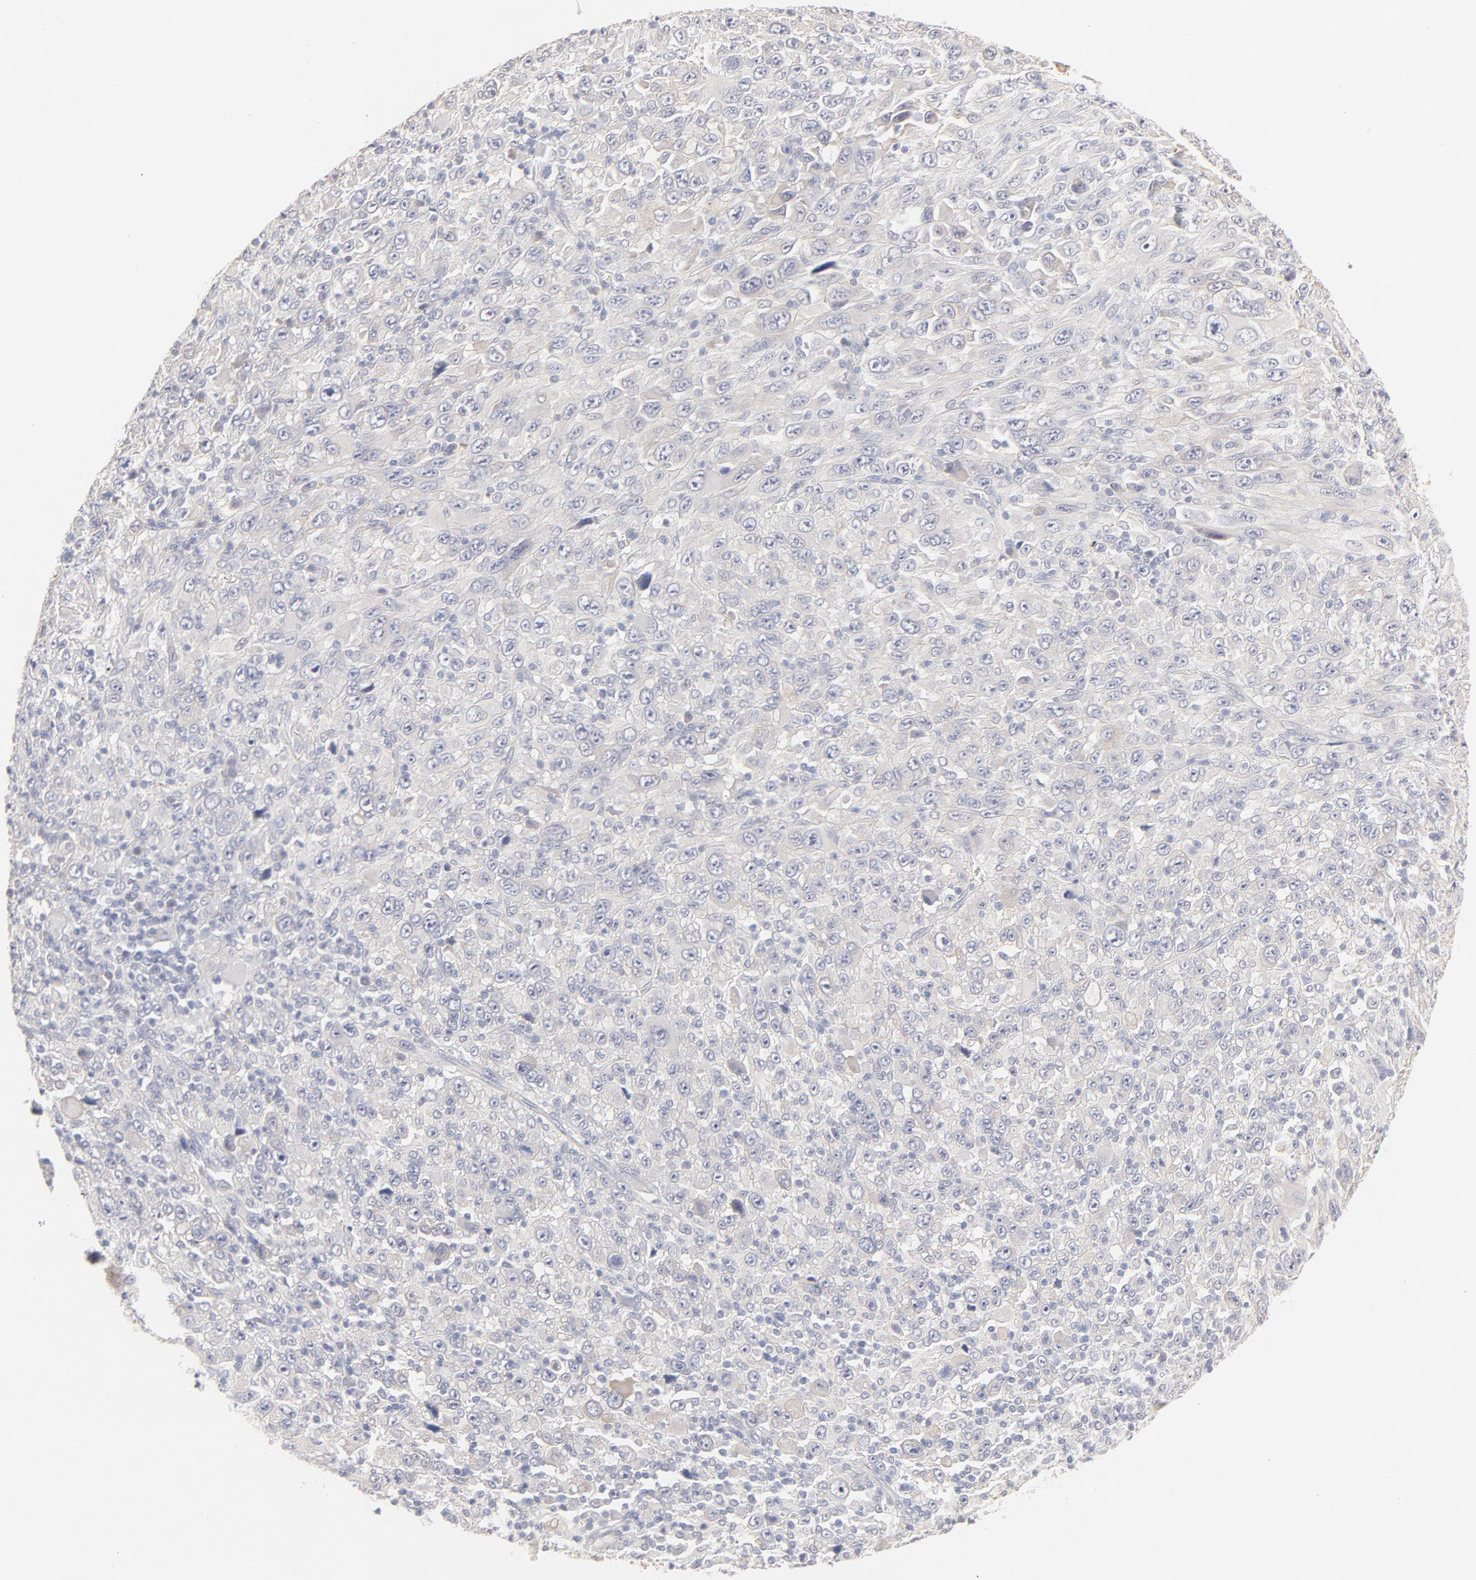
{"staining": {"intensity": "negative", "quantity": "none", "location": "none"}, "tissue": "melanoma", "cell_type": "Tumor cells", "image_type": "cancer", "snomed": [{"axis": "morphology", "description": "Malignant melanoma, Metastatic site"}, {"axis": "topography", "description": "Skin"}], "caption": "Human melanoma stained for a protein using IHC reveals no expression in tumor cells.", "gene": "ELF3", "patient": {"sex": "female", "age": 56}}